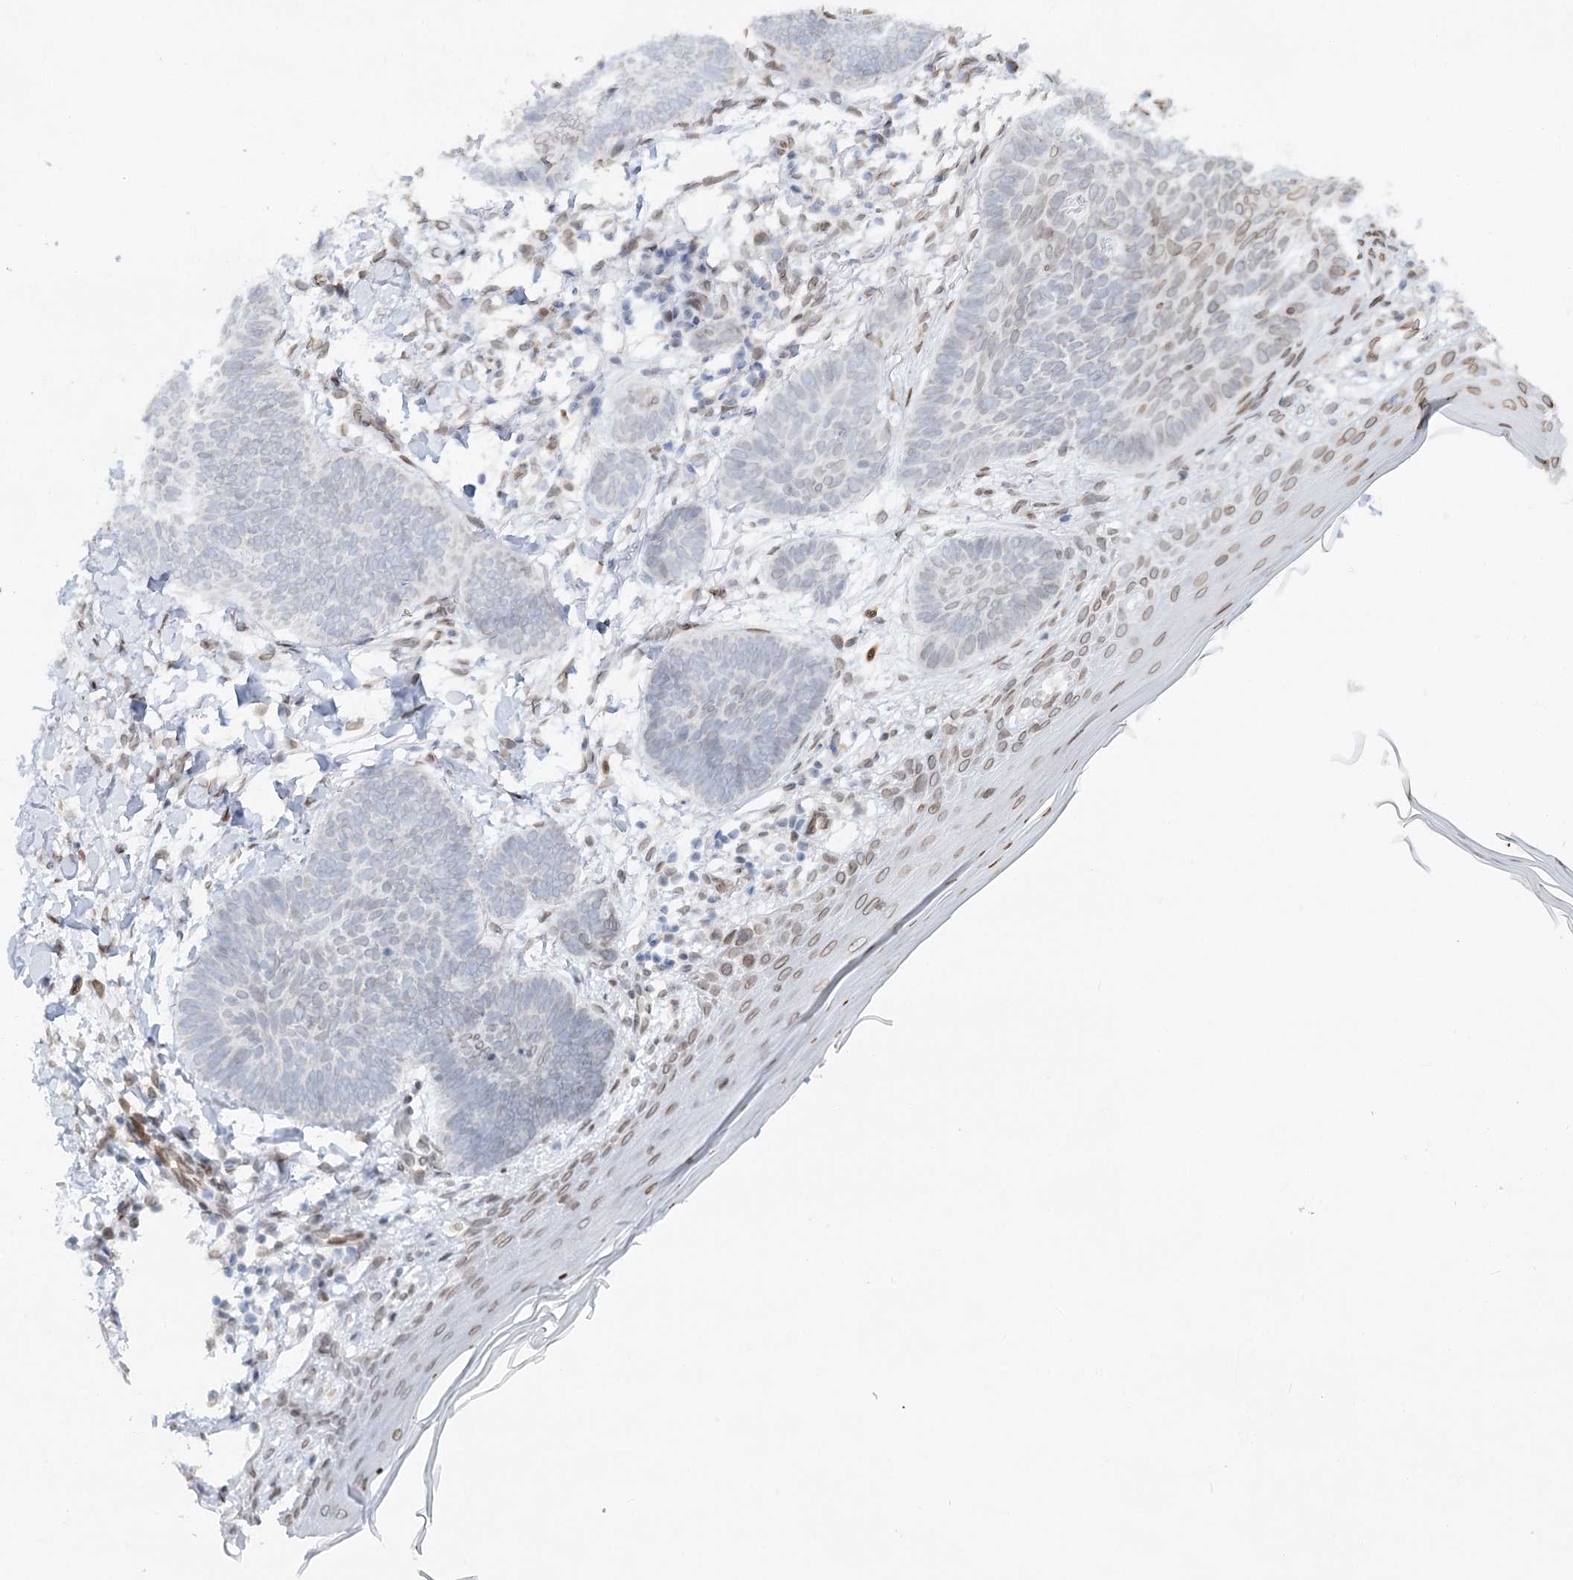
{"staining": {"intensity": "negative", "quantity": "none", "location": "none"}, "tissue": "skin cancer", "cell_type": "Tumor cells", "image_type": "cancer", "snomed": [{"axis": "morphology", "description": "Normal tissue, NOS"}, {"axis": "morphology", "description": "Basal cell carcinoma"}, {"axis": "topography", "description": "Skin"}], "caption": "Human skin cancer stained for a protein using immunohistochemistry (IHC) exhibits no positivity in tumor cells.", "gene": "VWA5A", "patient": {"sex": "male", "age": 50}}